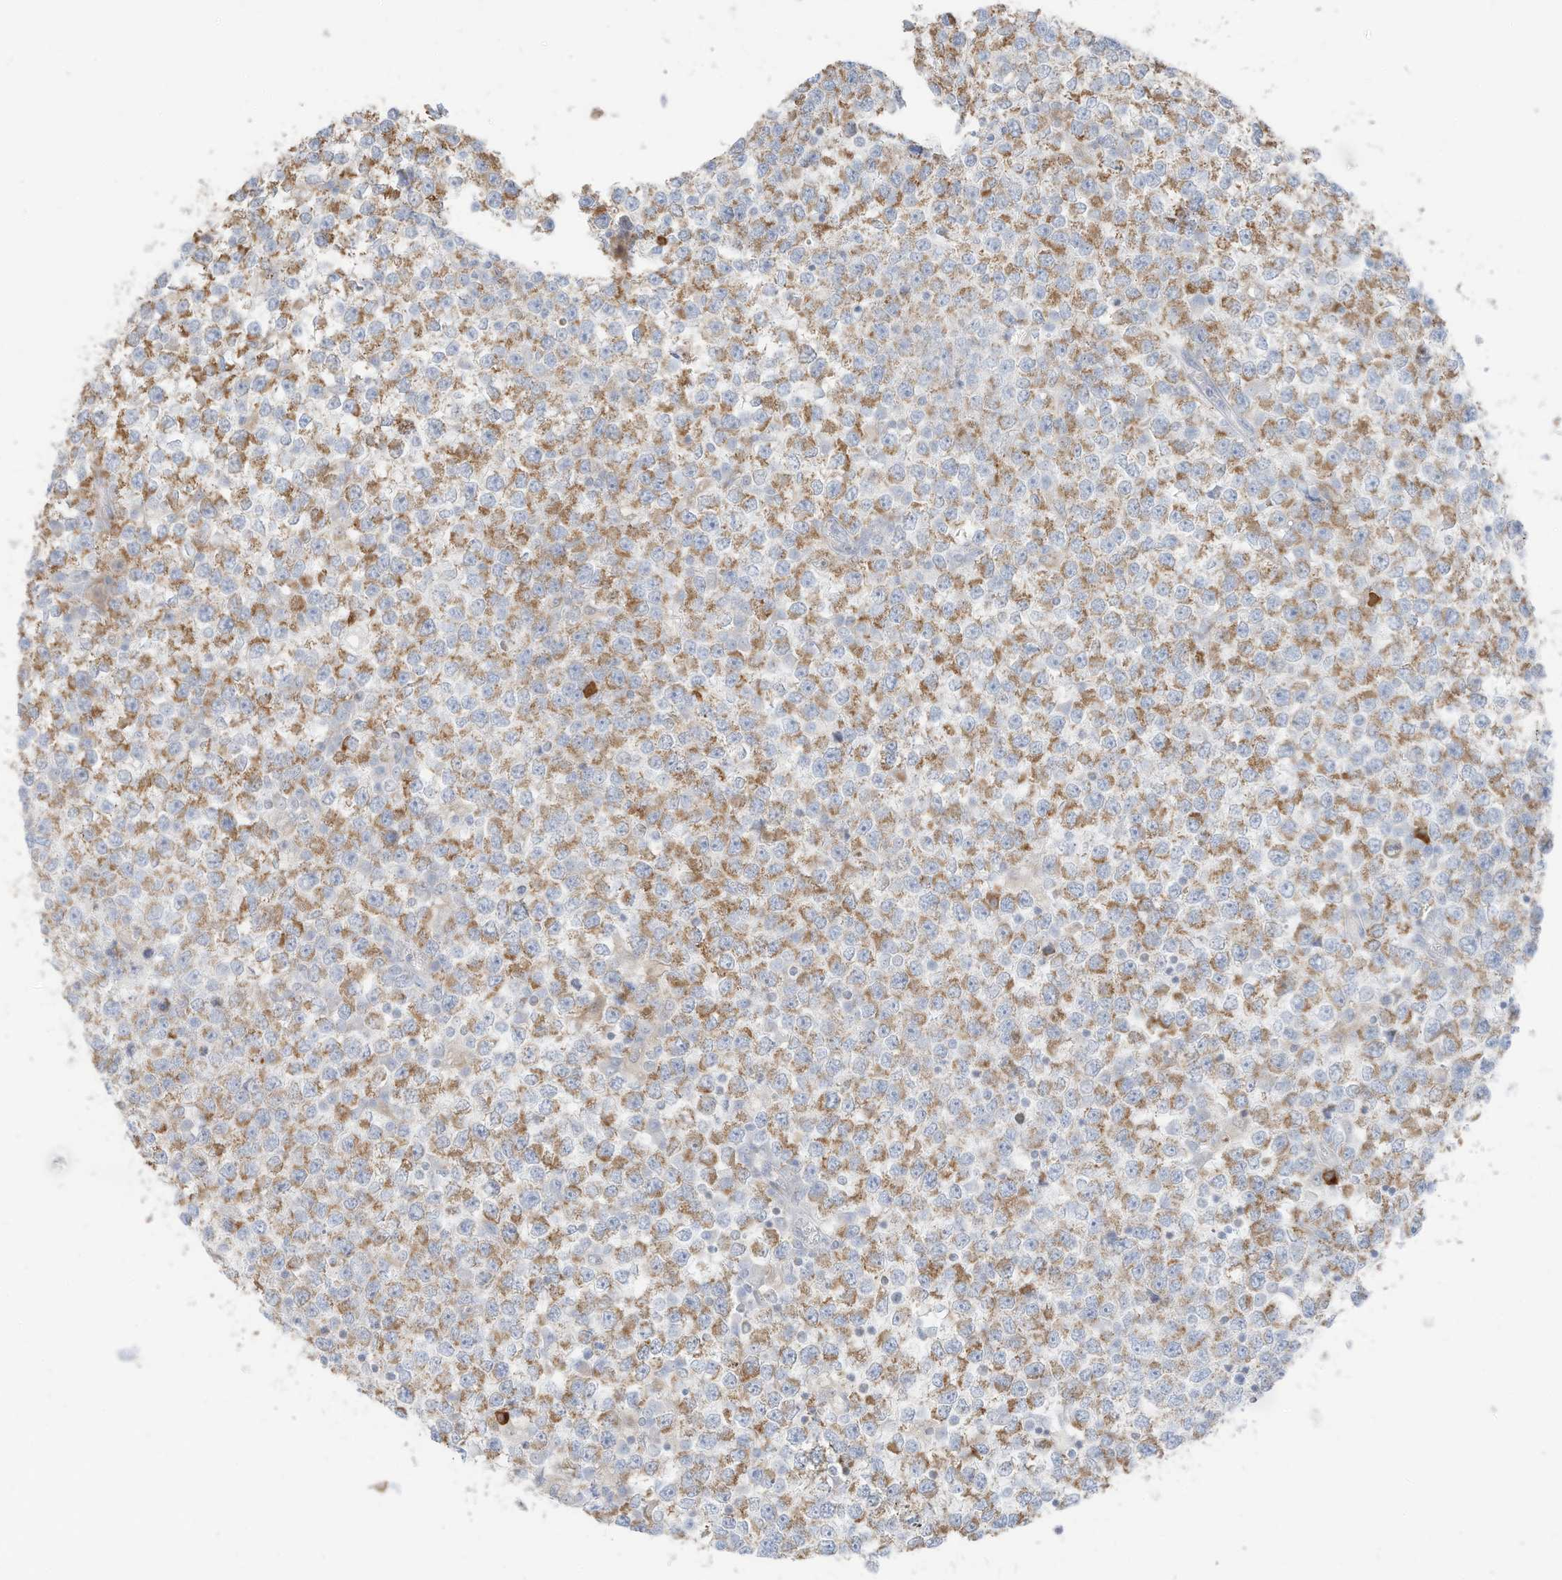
{"staining": {"intensity": "moderate", "quantity": ">75%", "location": "cytoplasmic/membranous"}, "tissue": "testis cancer", "cell_type": "Tumor cells", "image_type": "cancer", "snomed": [{"axis": "morphology", "description": "Seminoma, NOS"}, {"axis": "topography", "description": "Testis"}], "caption": "Immunohistochemical staining of human seminoma (testis) demonstrates medium levels of moderate cytoplasmic/membranous expression in approximately >75% of tumor cells.", "gene": "ETHE1", "patient": {"sex": "male", "age": 65}}